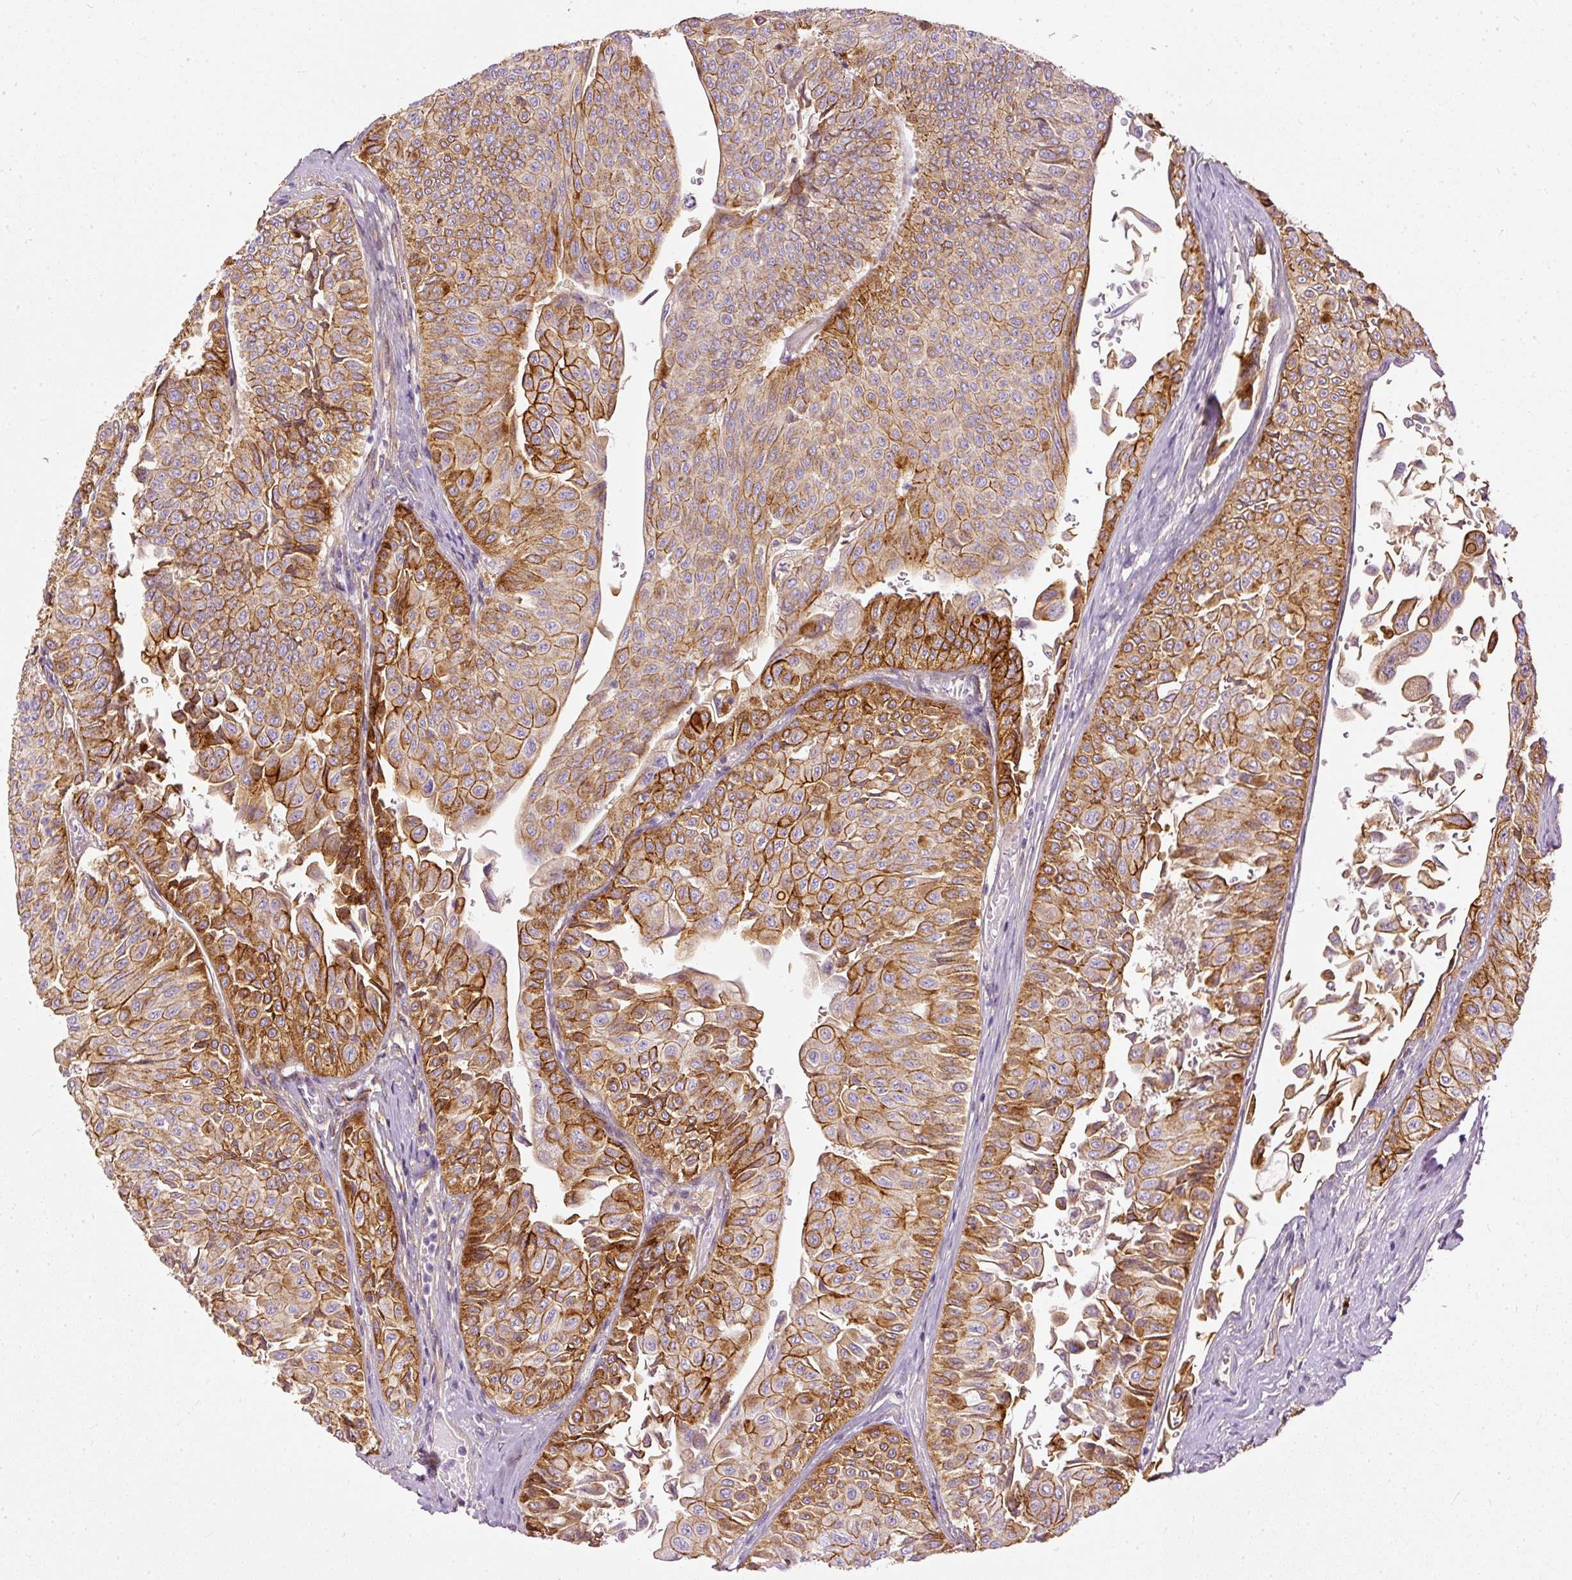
{"staining": {"intensity": "strong", "quantity": ">75%", "location": "cytoplasmic/membranous"}, "tissue": "urothelial cancer", "cell_type": "Tumor cells", "image_type": "cancer", "snomed": [{"axis": "morphology", "description": "Urothelial carcinoma, NOS"}, {"axis": "topography", "description": "Urinary bladder"}], "caption": "Immunohistochemical staining of transitional cell carcinoma displays high levels of strong cytoplasmic/membranous protein staining in about >75% of tumor cells.", "gene": "PAQR9", "patient": {"sex": "male", "age": 59}}